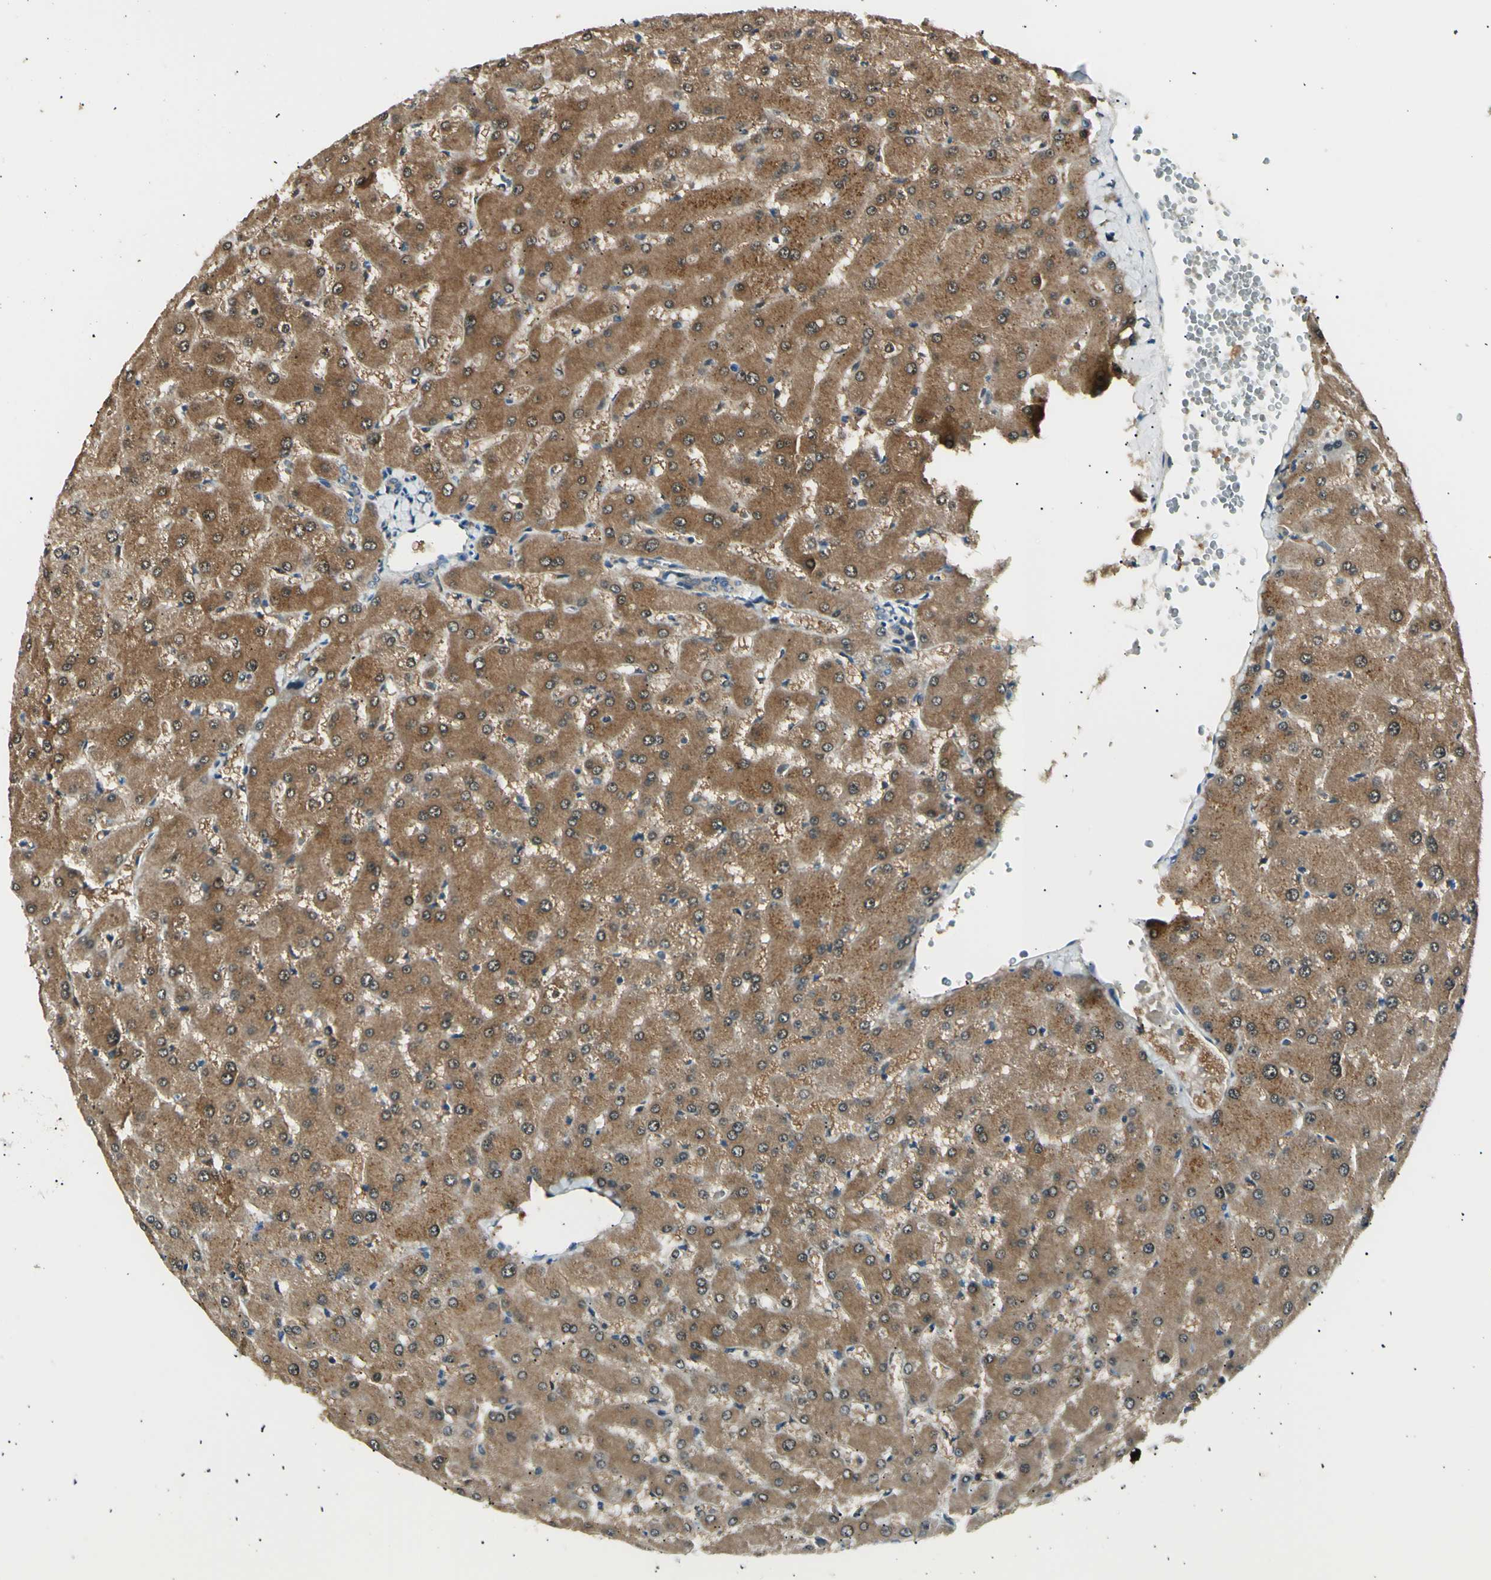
{"staining": {"intensity": "weak", "quantity": "25%-75%", "location": "cytoplasmic/membranous"}, "tissue": "liver", "cell_type": "Cholangiocytes", "image_type": "normal", "snomed": [{"axis": "morphology", "description": "Normal tissue, NOS"}, {"axis": "topography", "description": "Liver"}], "caption": "Cholangiocytes show low levels of weak cytoplasmic/membranous expression in about 25%-75% of cells in benign liver.", "gene": "LHPP", "patient": {"sex": "female", "age": 63}}